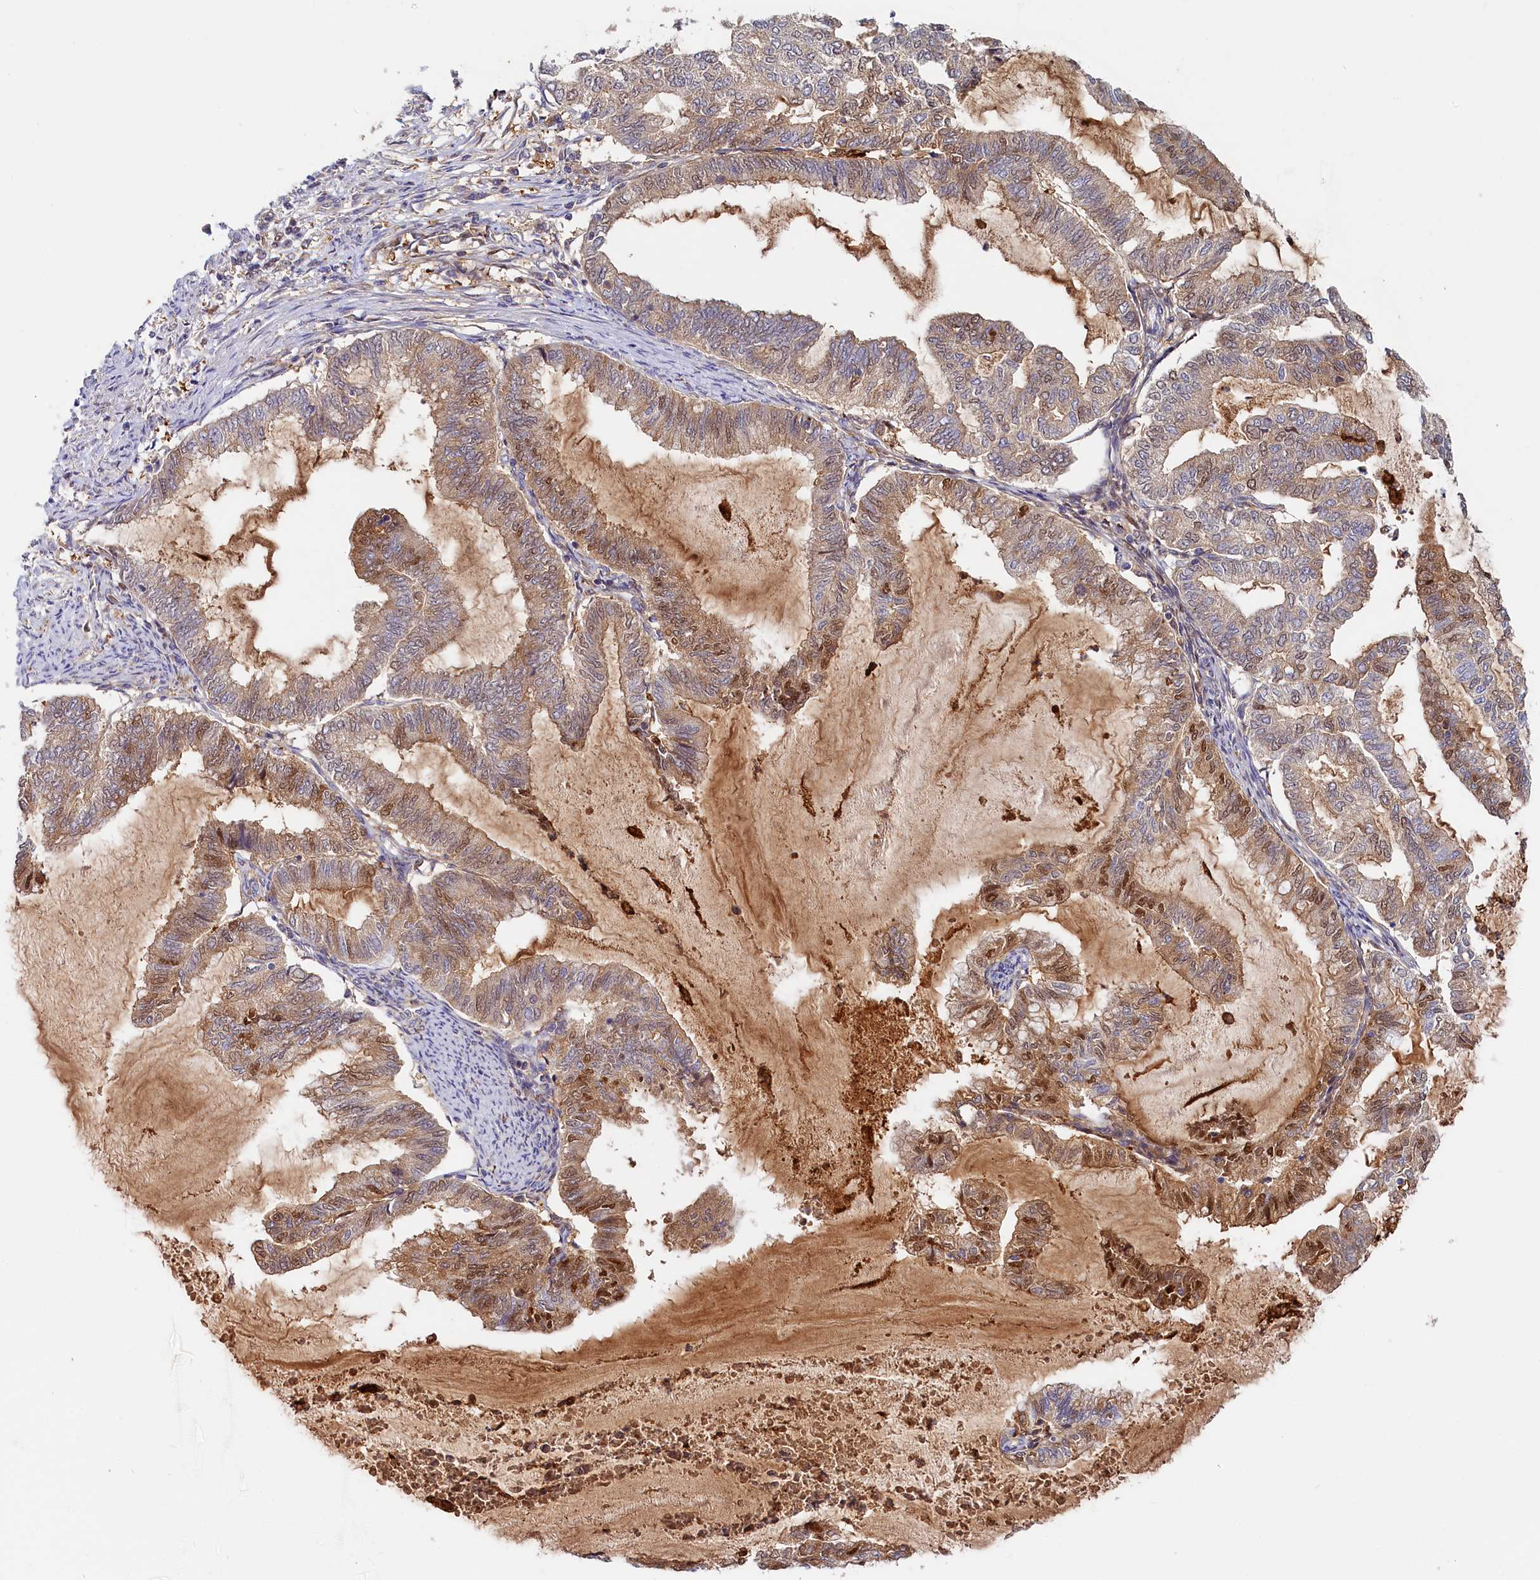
{"staining": {"intensity": "moderate", "quantity": "<25%", "location": "cytoplasmic/membranous,nuclear"}, "tissue": "endometrial cancer", "cell_type": "Tumor cells", "image_type": "cancer", "snomed": [{"axis": "morphology", "description": "Adenocarcinoma, NOS"}, {"axis": "topography", "description": "Endometrium"}], "caption": "Immunohistochemical staining of human endometrial cancer reveals low levels of moderate cytoplasmic/membranous and nuclear protein staining in about <25% of tumor cells. The protein of interest is shown in brown color, while the nuclei are stained blue.", "gene": "KATNB1", "patient": {"sex": "female", "age": 79}}